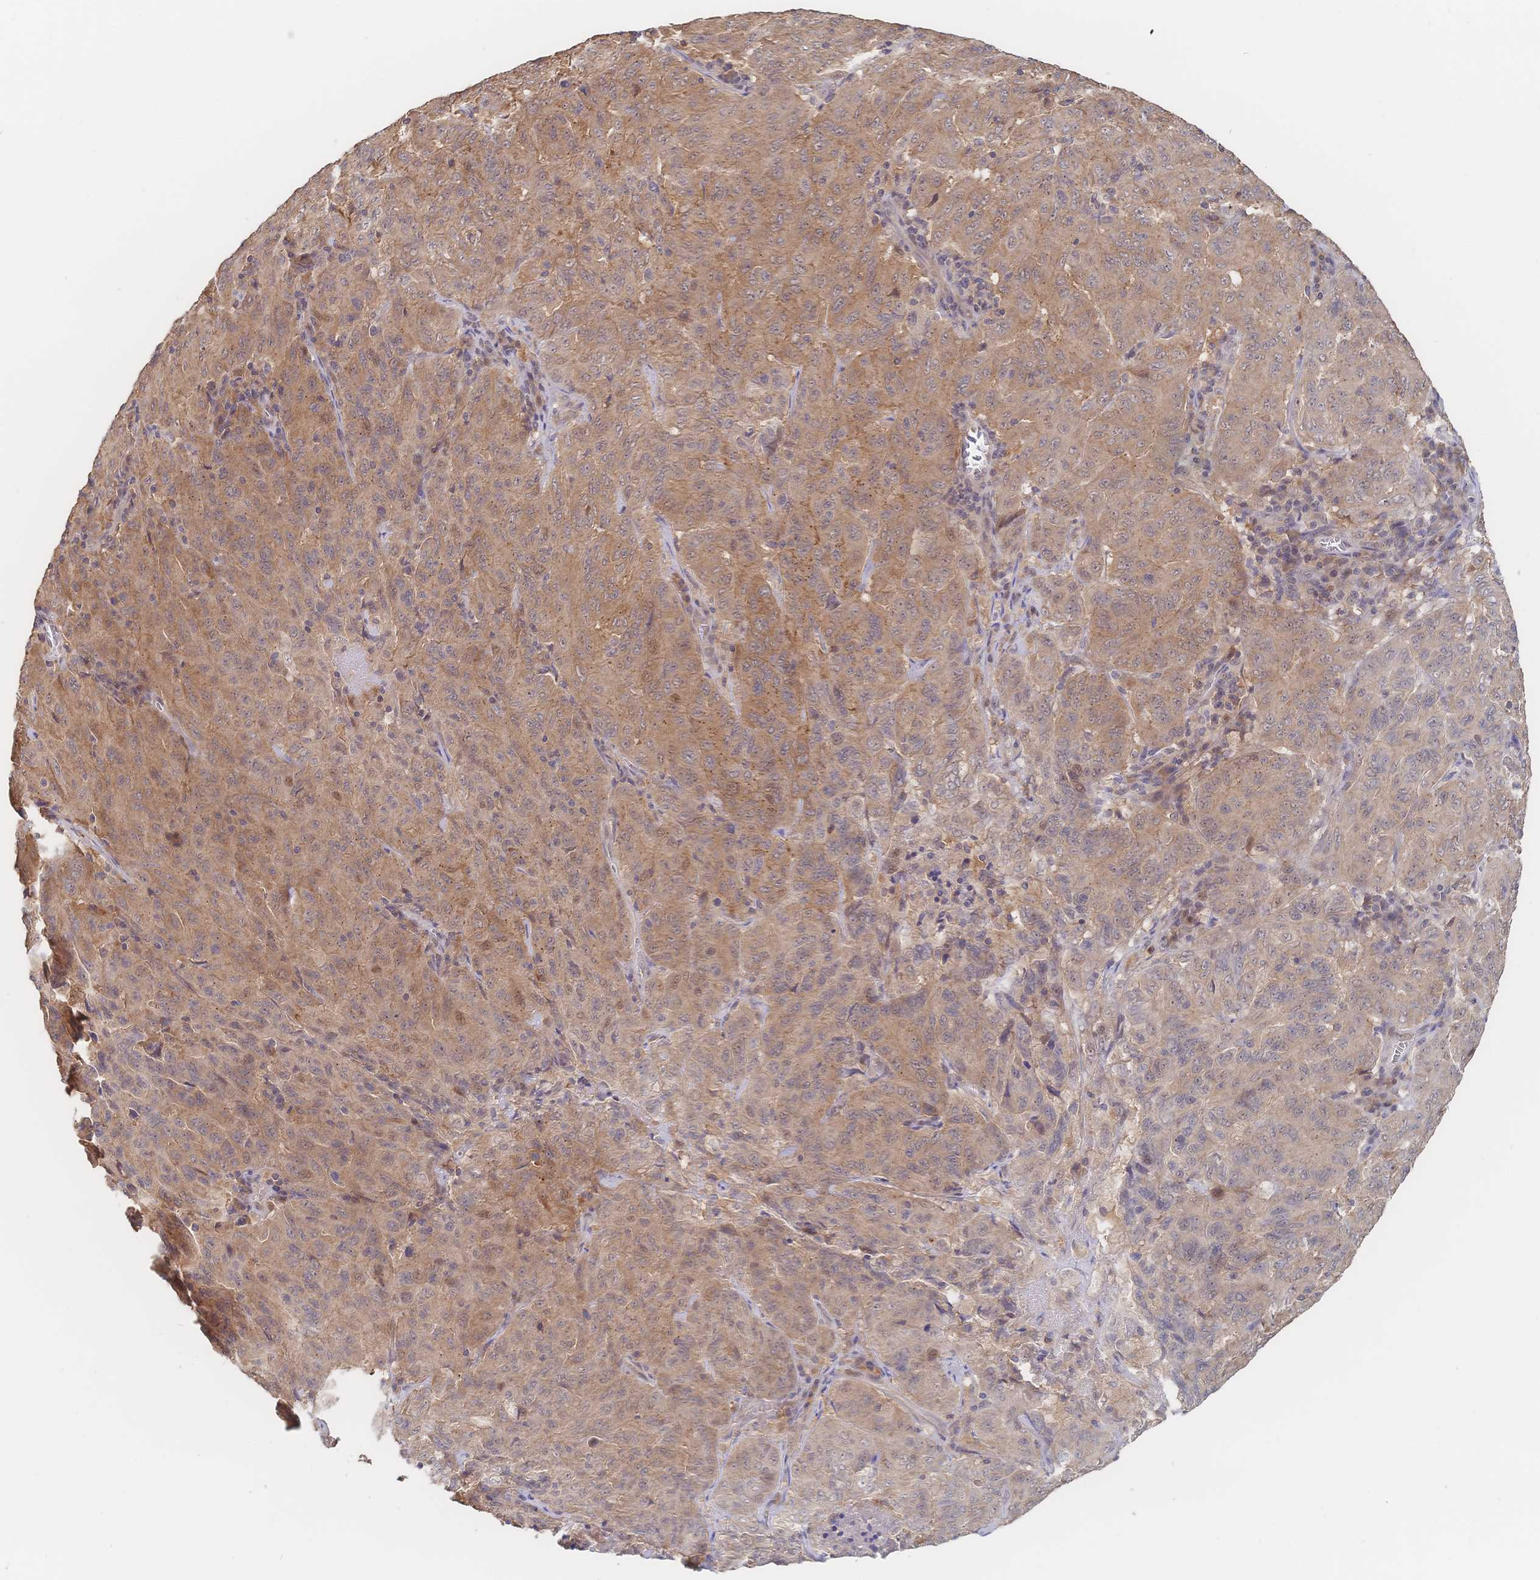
{"staining": {"intensity": "moderate", "quantity": ">75%", "location": "cytoplasmic/membranous"}, "tissue": "pancreatic cancer", "cell_type": "Tumor cells", "image_type": "cancer", "snomed": [{"axis": "morphology", "description": "Adenocarcinoma, NOS"}, {"axis": "topography", "description": "Pancreas"}], "caption": "IHC micrograph of neoplastic tissue: human pancreatic cancer (adenocarcinoma) stained using immunohistochemistry (IHC) displays medium levels of moderate protein expression localized specifically in the cytoplasmic/membranous of tumor cells, appearing as a cytoplasmic/membranous brown color.", "gene": "LRP5", "patient": {"sex": "male", "age": 63}}